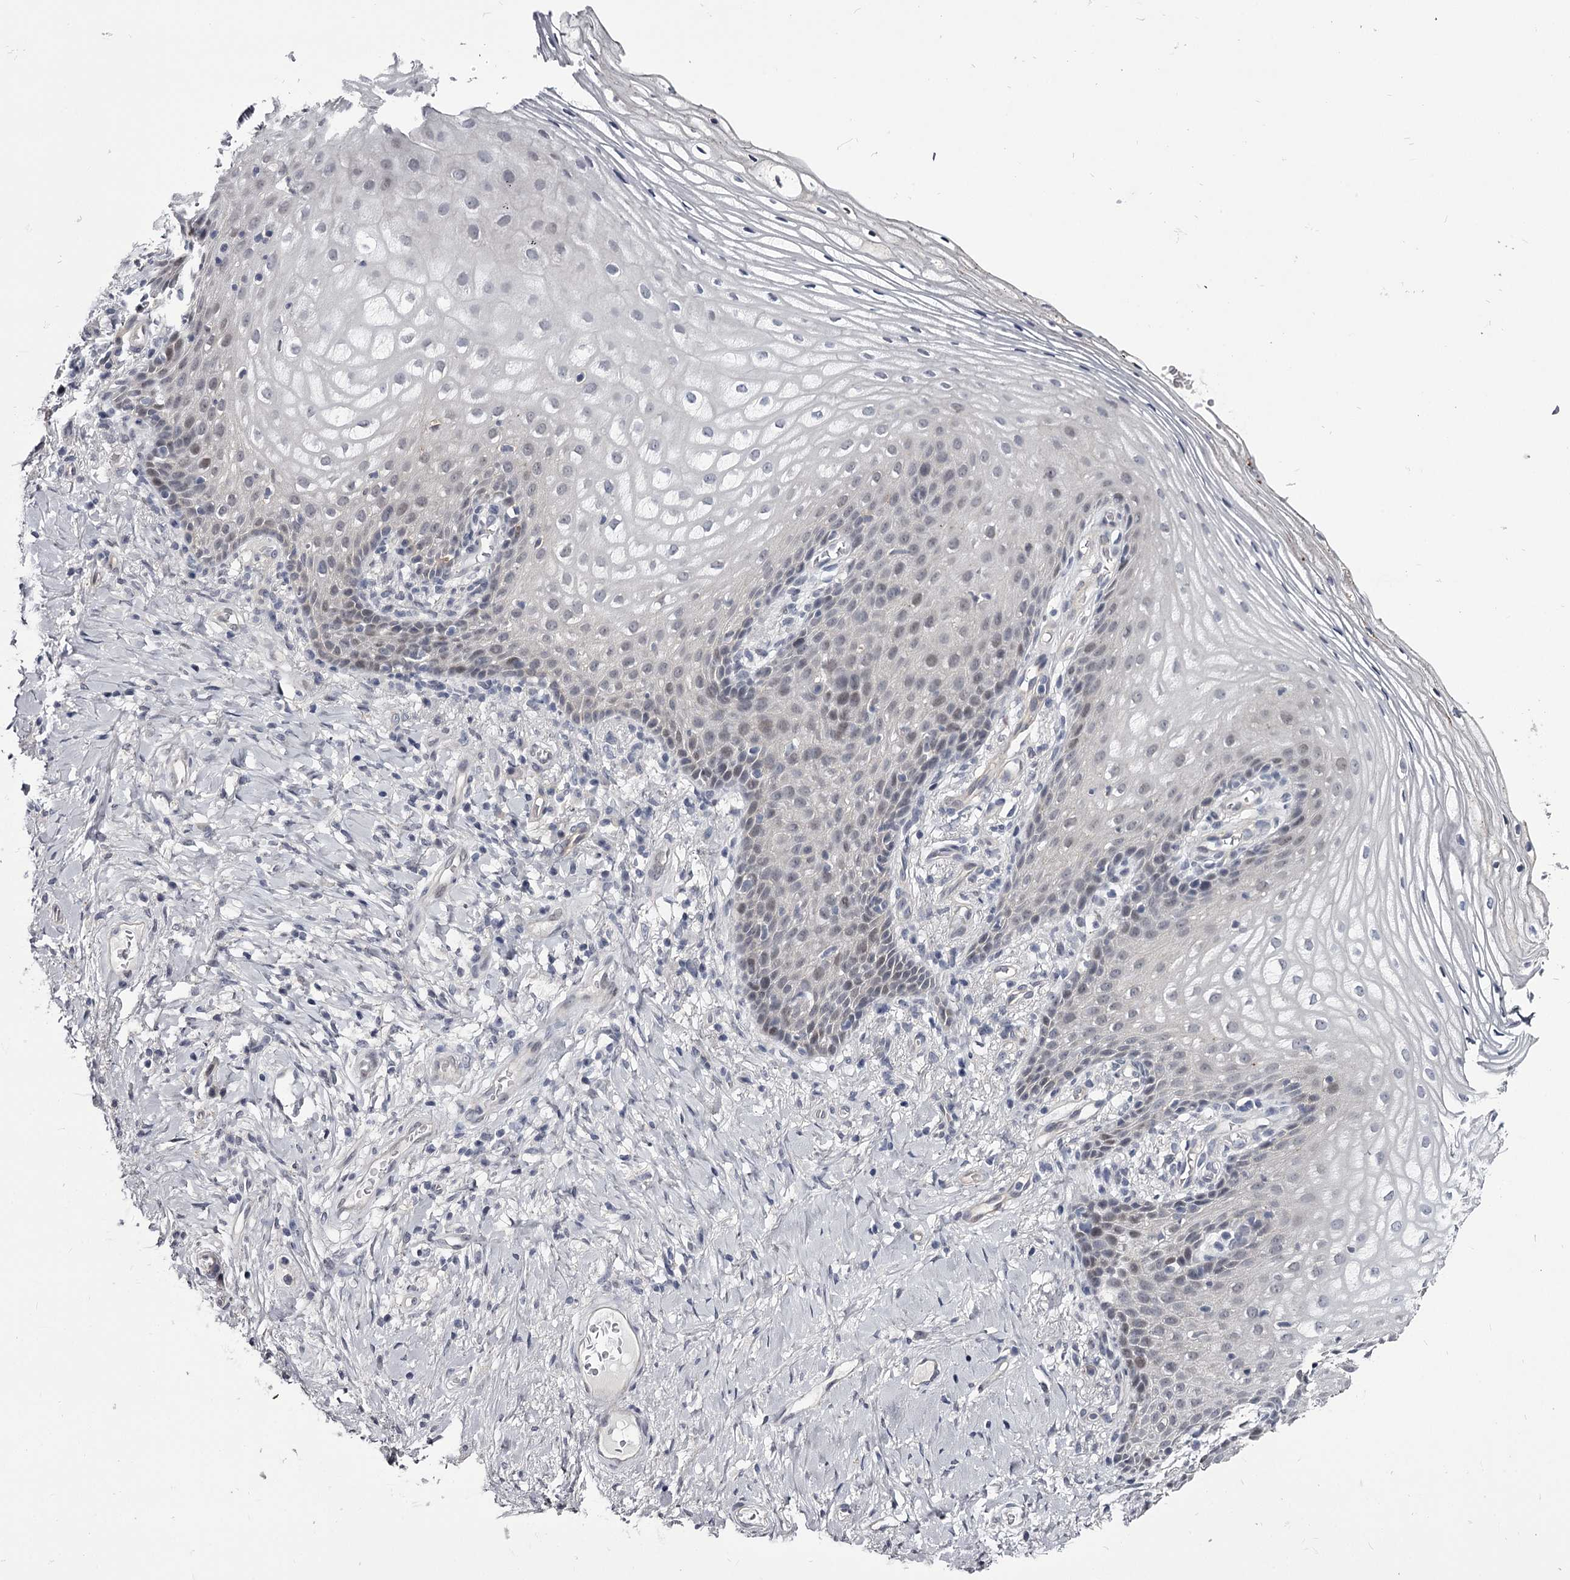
{"staining": {"intensity": "weak", "quantity": "<25%", "location": "nuclear"}, "tissue": "vagina", "cell_type": "Squamous epithelial cells", "image_type": "normal", "snomed": [{"axis": "morphology", "description": "Normal tissue, NOS"}, {"axis": "topography", "description": "Vagina"}], "caption": "Immunohistochemical staining of benign vagina shows no significant expression in squamous epithelial cells. (DAB immunohistochemistry (IHC), high magnification).", "gene": "OVOL2", "patient": {"sex": "female", "age": 60}}